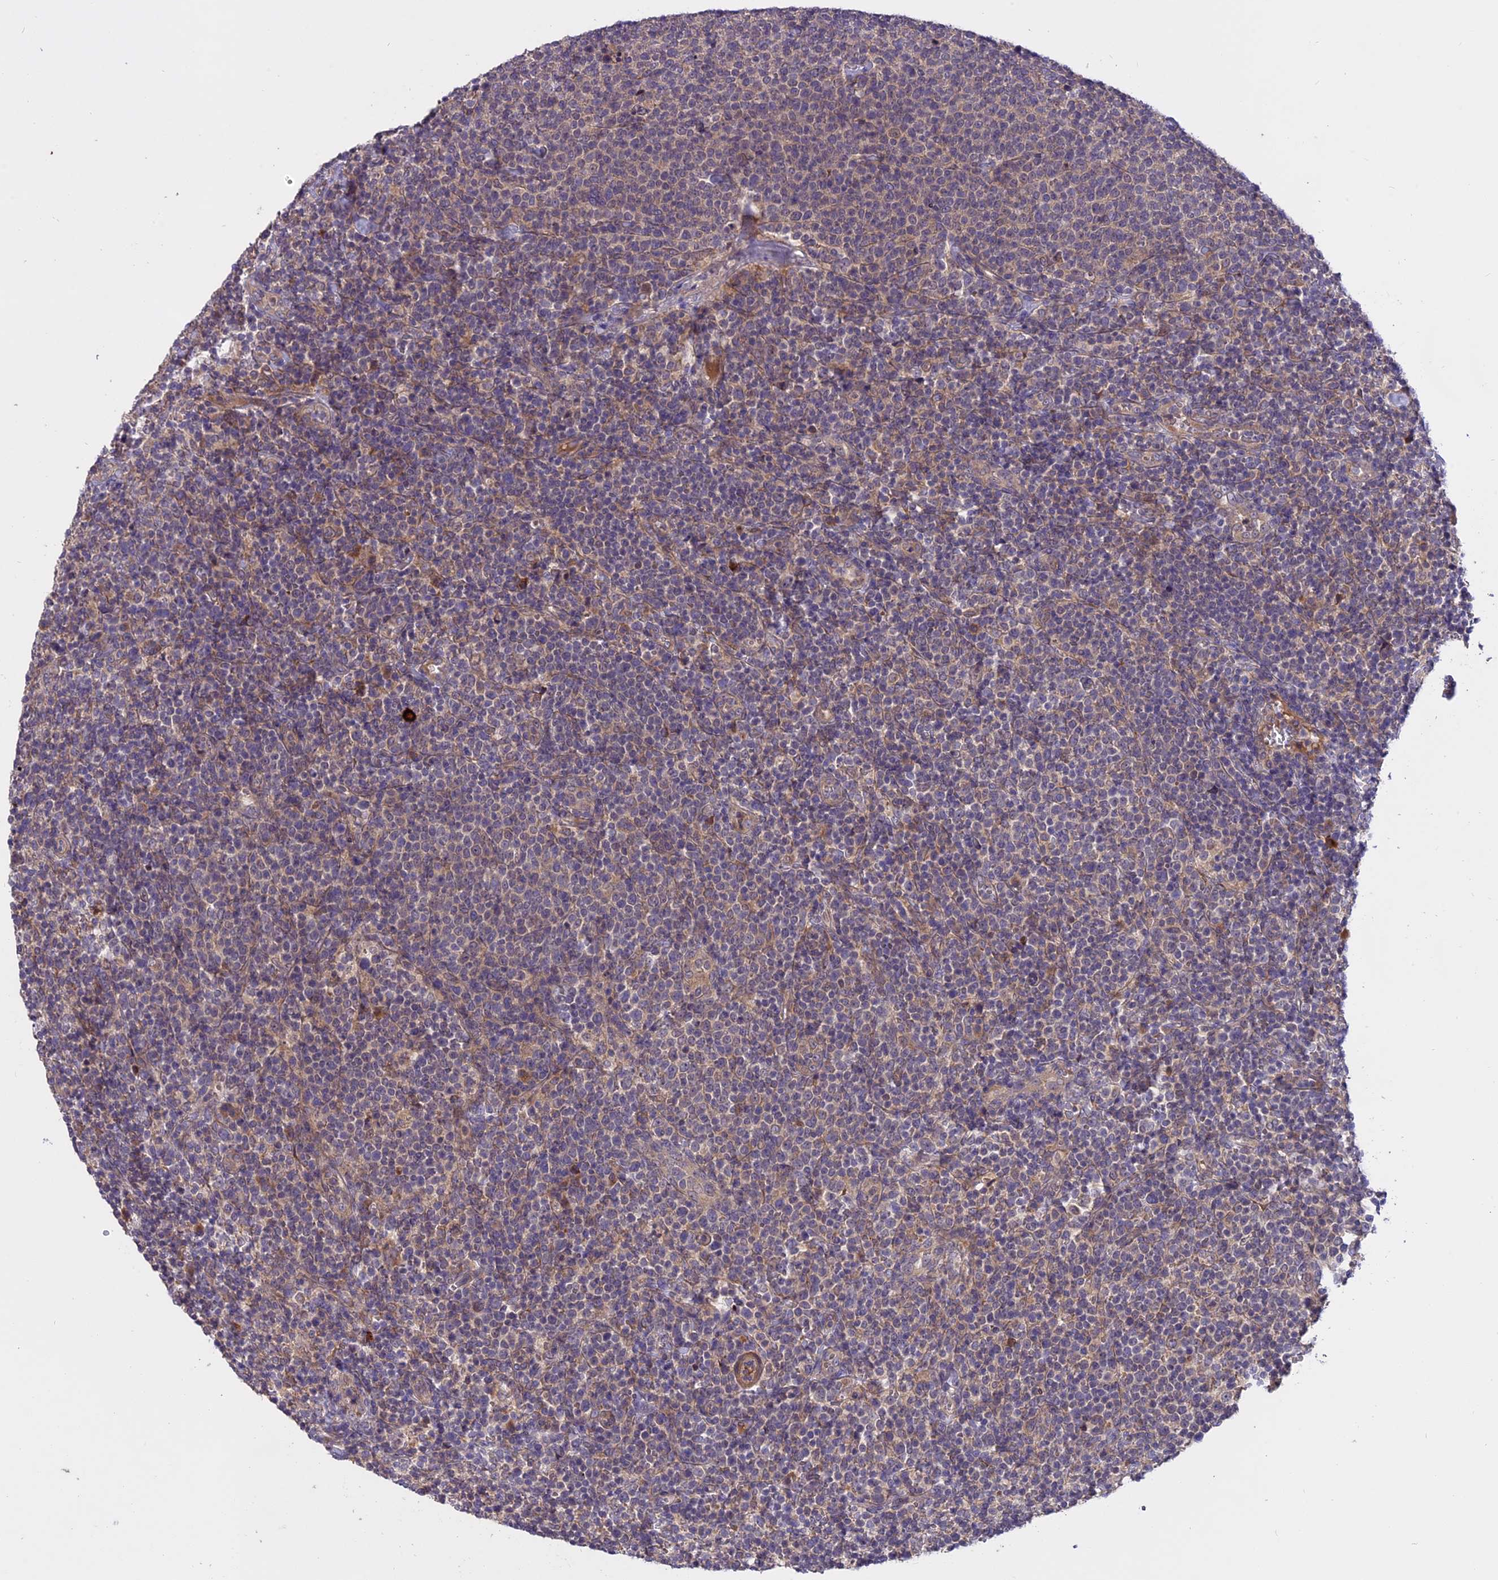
{"staining": {"intensity": "weak", "quantity": "<25%", "location": "cytoplasmic/membranous"}, "tissue": "lymphoma", "cell_type": "Tumor cells", "image_type": "cancer", "snomed": [{"axis": "morphology", "description": "Malignant lymphoma, non-Hodgkin's type, High grade"}, {"axis": "topography", "description": "Lymph node"}], "caption": "High power microscopy micrograph of an IHC micrograph of lymphoma, revealing no significant positivity in tumor cells.", "gene": "MEMO1", "patient": {"sex": "male", "age": 61}}